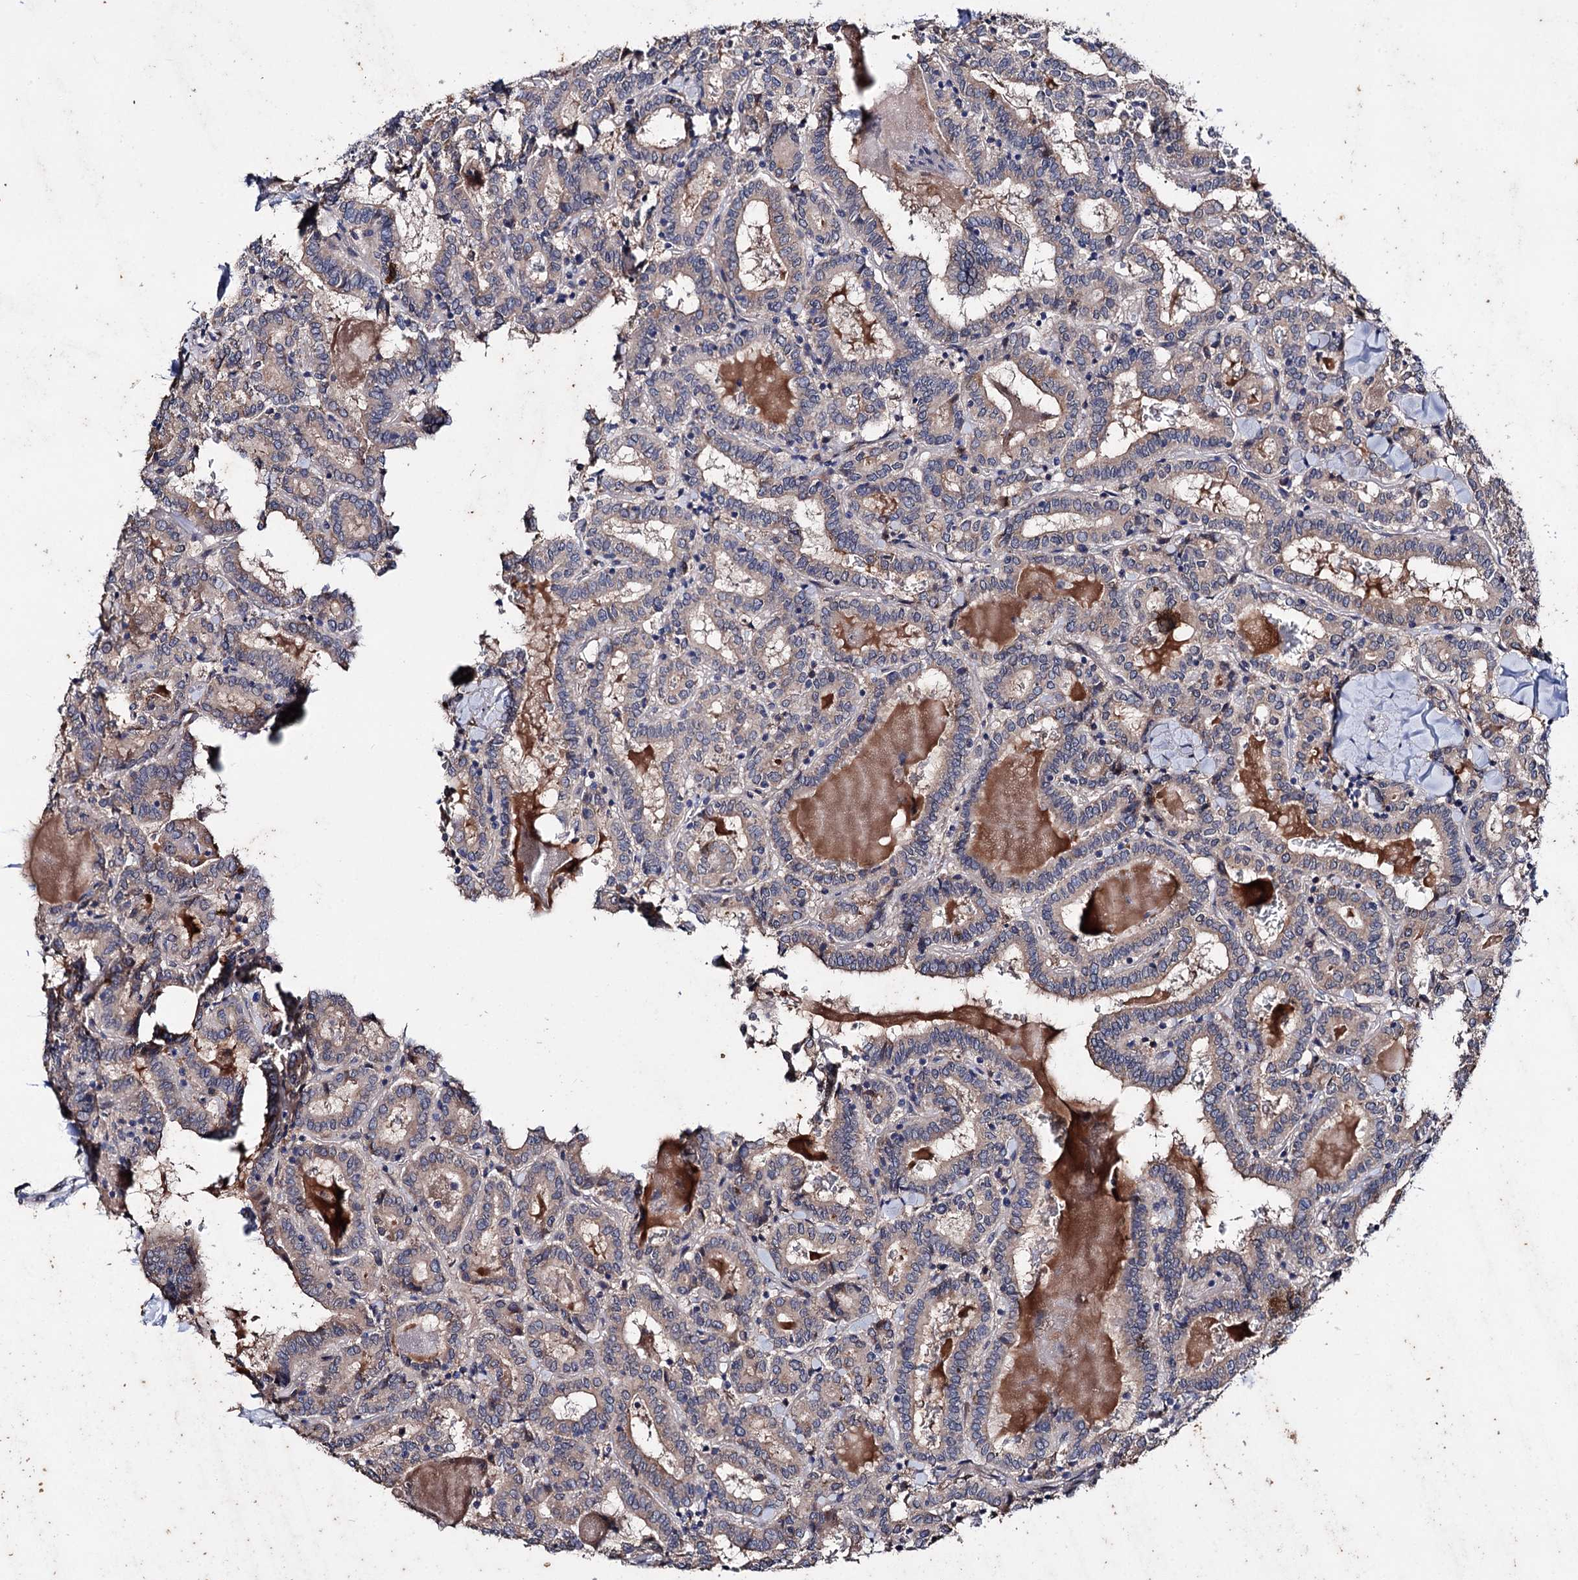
{"staining": {"intensity": "weak", "quantity": "25%-75%", "location": "cytoplasmic/membranous"}, "tissue": "thyroid cancer", "cell_type": "Tumor cells", "image_type": "cancer", "snomed": [{"axis": "morphology", "description": "Papillary adenocarcinoma, NOS"}, {"axis": "topography", "description": "Thyroid gland"}], "caption": "The image shows a brown stain indicating the presence of a protein in the cytoplasmic/membranous of tumor cells in papillary adenocarcinoma (thyroid). Immunohistochemistry stains the protein of interest in brown and the nuclei are stained blue.", "gene": "CLPB", "patient": {"sex": "female", "age": 72}}